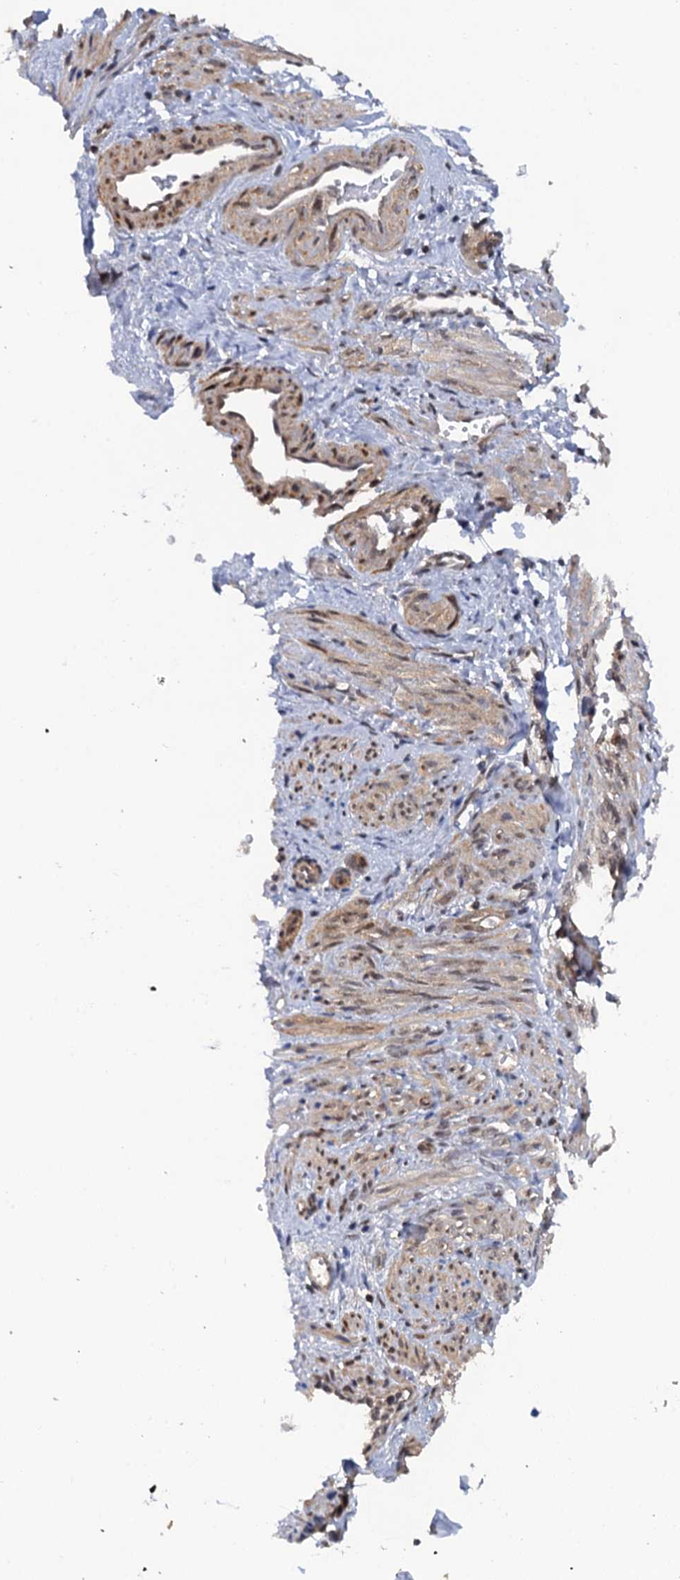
{"staining": {"intensity": "moderate", "quantity": "25%-75%", "location": "cytoplasmic/membranous"}, "tissue": "smooth muscle", "cell_type": "Smooth muscle cells", "image_type": "normal", "snomed": [{"axis": "morphology", "description": "Normal tissue, NOS"}, {"axis": "topography", "description": "Endometrium"}], "caption": "An image of smooth muscle stained for a protein displays moderate cytoplasmic/membranous brown staining in smooth muscle cells. Using DAB (brown) and hematoxylin (blue) stains, captured at high magnification using brightfield microscopy.", "gene": "ZAR1L", "patient": {"sex": "female", "age": 33}}